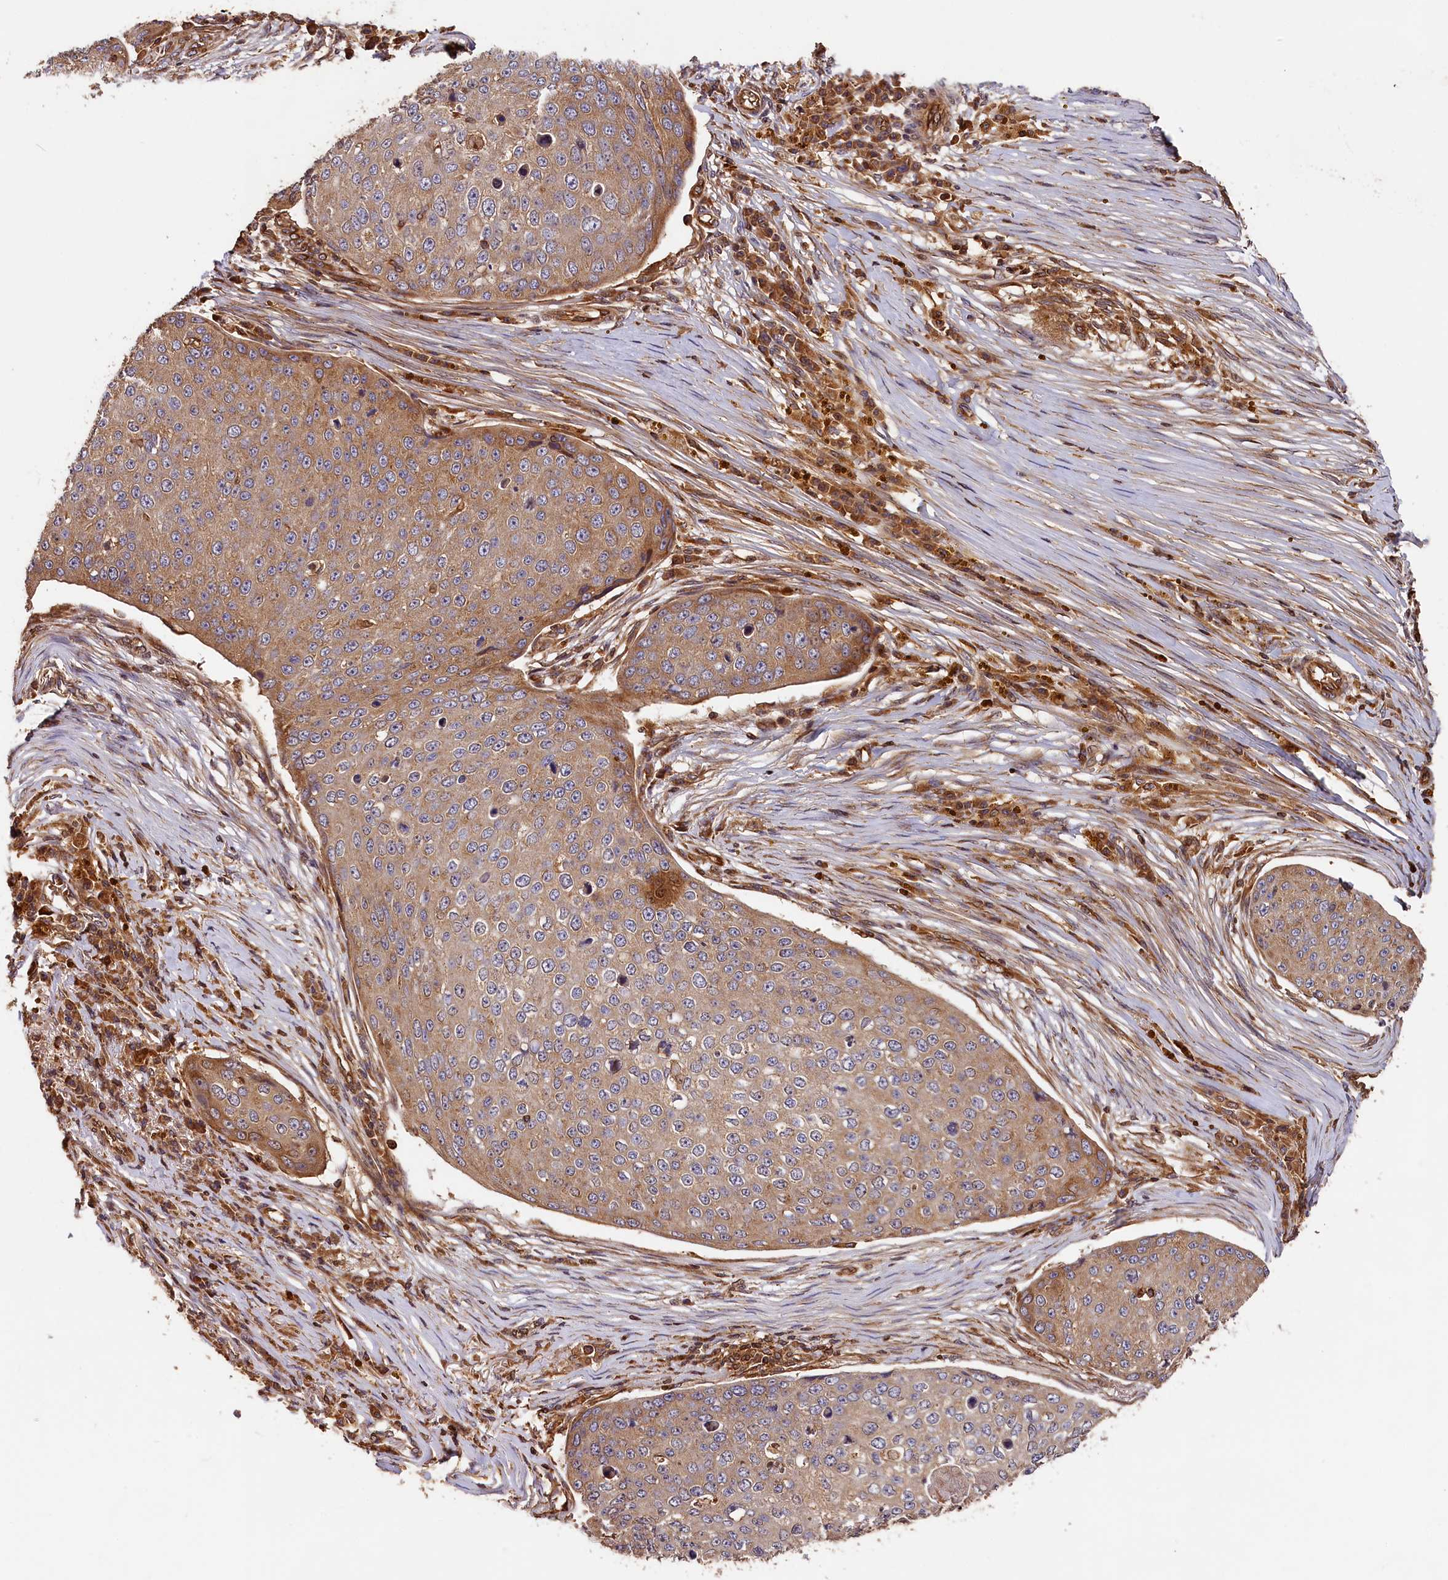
{"staining": {"intensity": "weak", "quantity": "25%-75%", "location": "cytoplasmic/membranous"}, "tissue": "skin cancer", "cell_type": "Tumor cells", "image_type": "cancer", "snomed": [{"axis": "morphology", "description": "Squamous cell carcinoma, NOS"}, {"axis": "topography", "description": "Skin"}], "caption": "This image demonstrates squamous cell carcinoma (skin) stained with IHC to label a protein in brown. The cytoplasmic/membranous of tumor cells show weak positivity for the protein. Nuclei are counter-stained blue.", "gene": "HMOX2", "patient": {"sex": "male", "age": 71}}